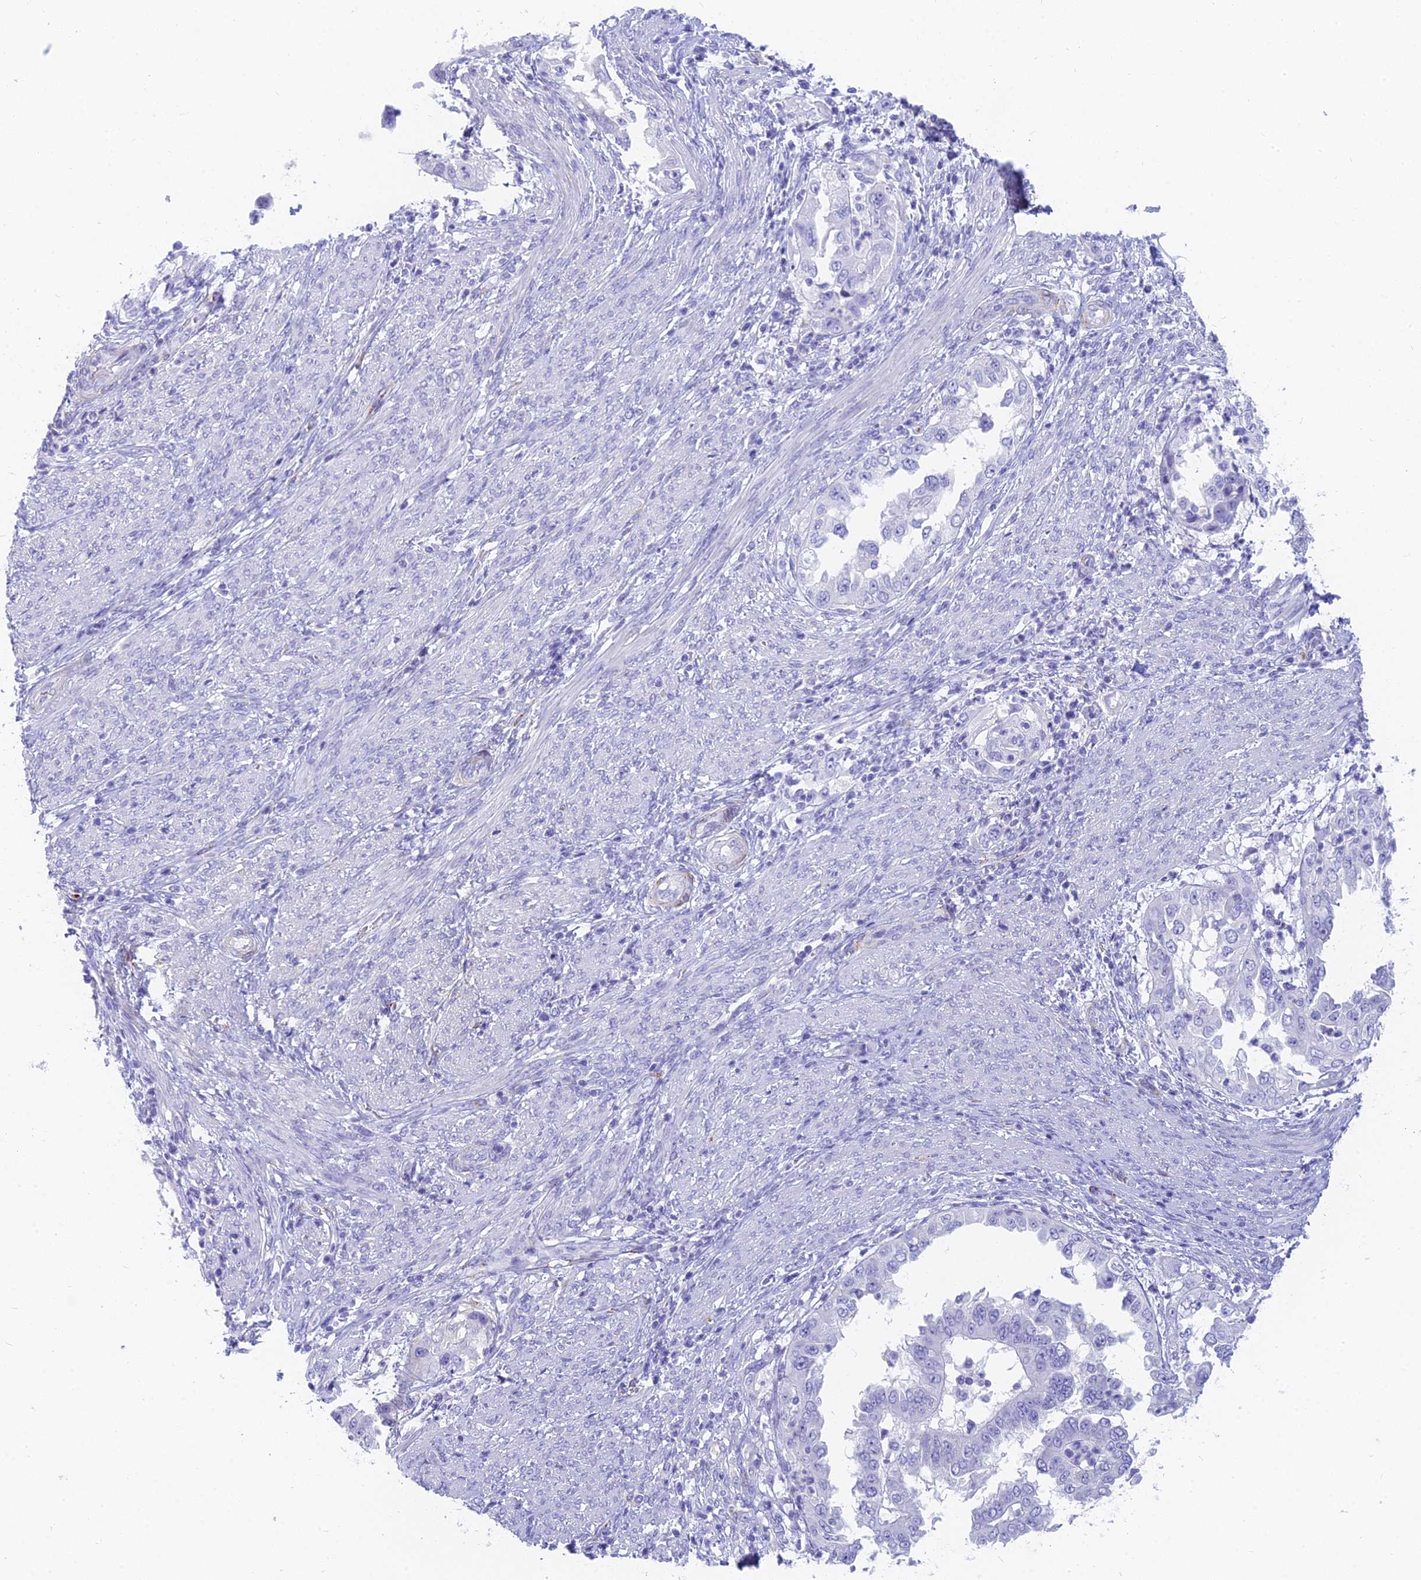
{"staining": {"intensity": "negative", "quantity": "none", "location": "none"}, "tissue": "endometrial cancer", "cell_type": "Tumor cells", "image_type": "cancer", "snomed": [{"axis": "morphology", "description": "Adenocarcinoma, NOS"}, {"axis": "topography", "description": "Endometrium"}], "caption": "Protein analysis of endometrial cancer reveals no significant staining in tumor cells.", "gene": "SLC36A2", "patient": {"sex": "female", "age": 85}}